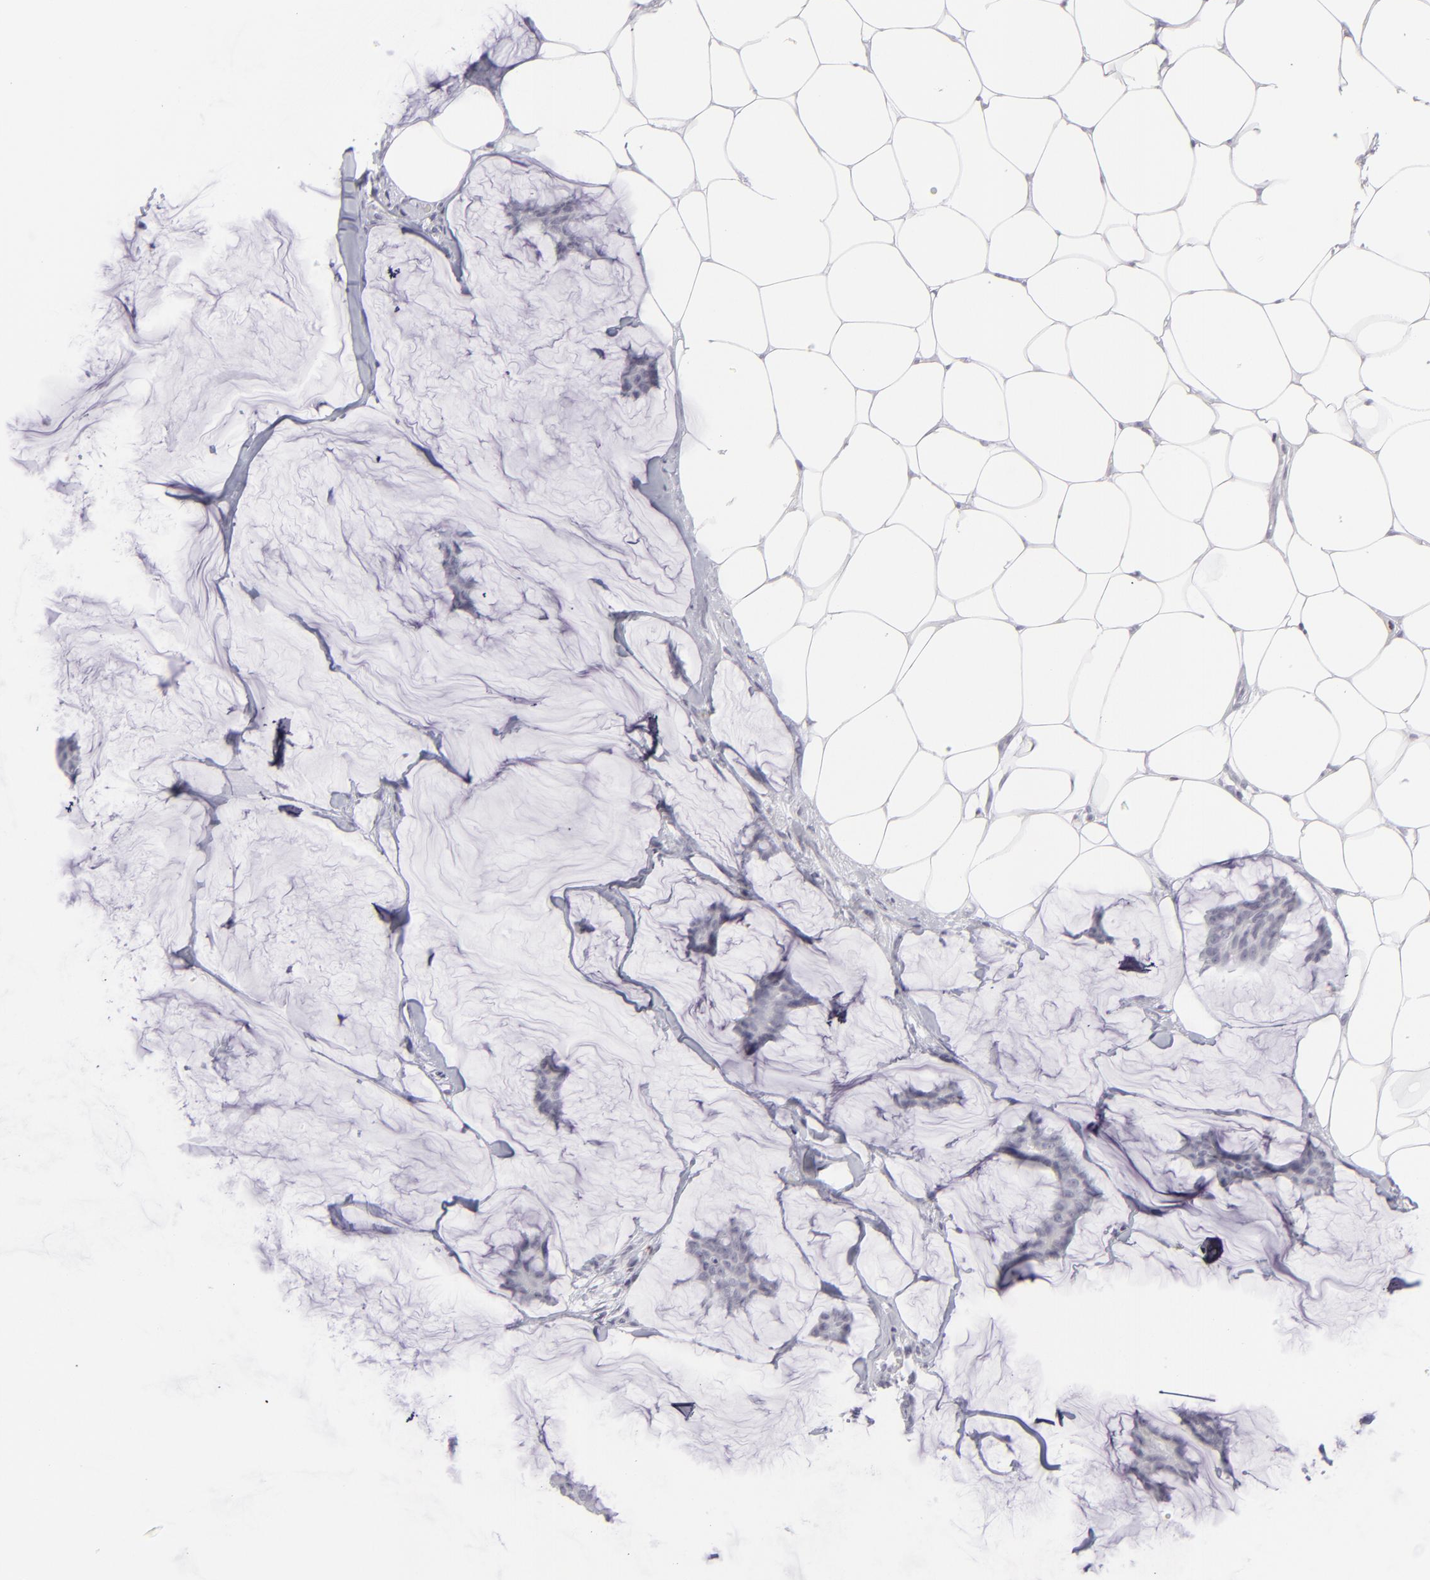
{"staining": {"intensity": "negative", "quantity": "none", "location": "none"}, "tissue": "breast cancer", "cell_type": "Tumor cells", "image_type": "cancer", "snomed": [{"axis": "morphology", "description": "Duct carcinoma"}, {"axis": "topography", "description": "Breast"}], "caption": "Breast cancer was stained to show a protein in brown. There is no significant expression in tumor cells.", "gene": "CD7", "patient": {"sex": "female", "age": 93}}